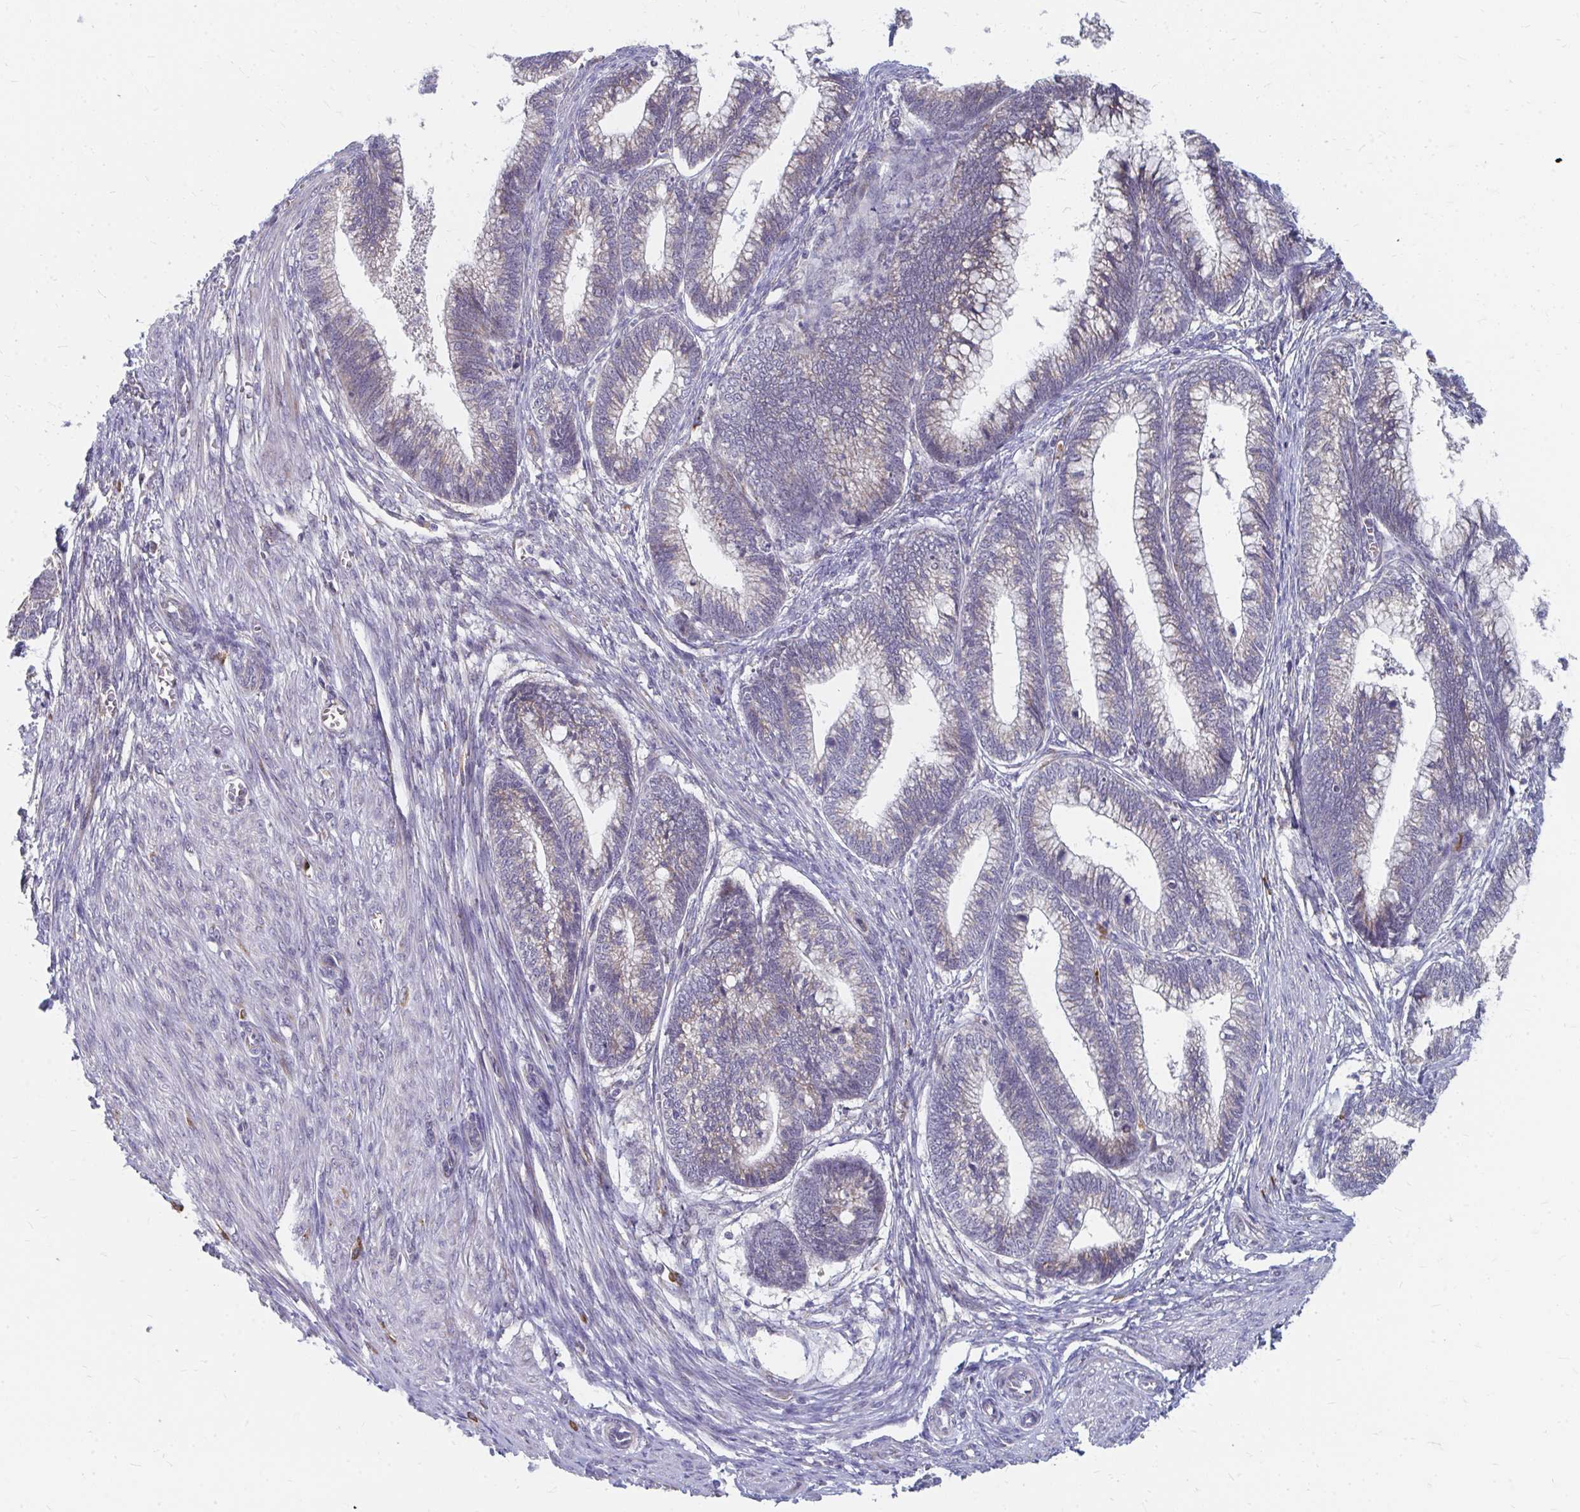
{"staining": {"intensity": "weak", "quantity": "25%-75%", "location": "cytoplasmic/membranous"}, "tissue": "cervical cancer", "cell_type": "Tumor cells", "image_type": "cancer", "snomed": [{"axis": "morphology", "description": "Adenocarcinoma, NOS"}, {"axis": "topography", "description": "Cervix"}], "caption": "A low amount of weak cytoplasmic/membranous expression is identified in about 25%-75% of tumor cells in adenocarcinoma (cervical) tissue. The protein is shown in brown color, while the nuclei are stained blue.", "gene": "PABIR3", "patient": {"sex": "female", "age": 44}}